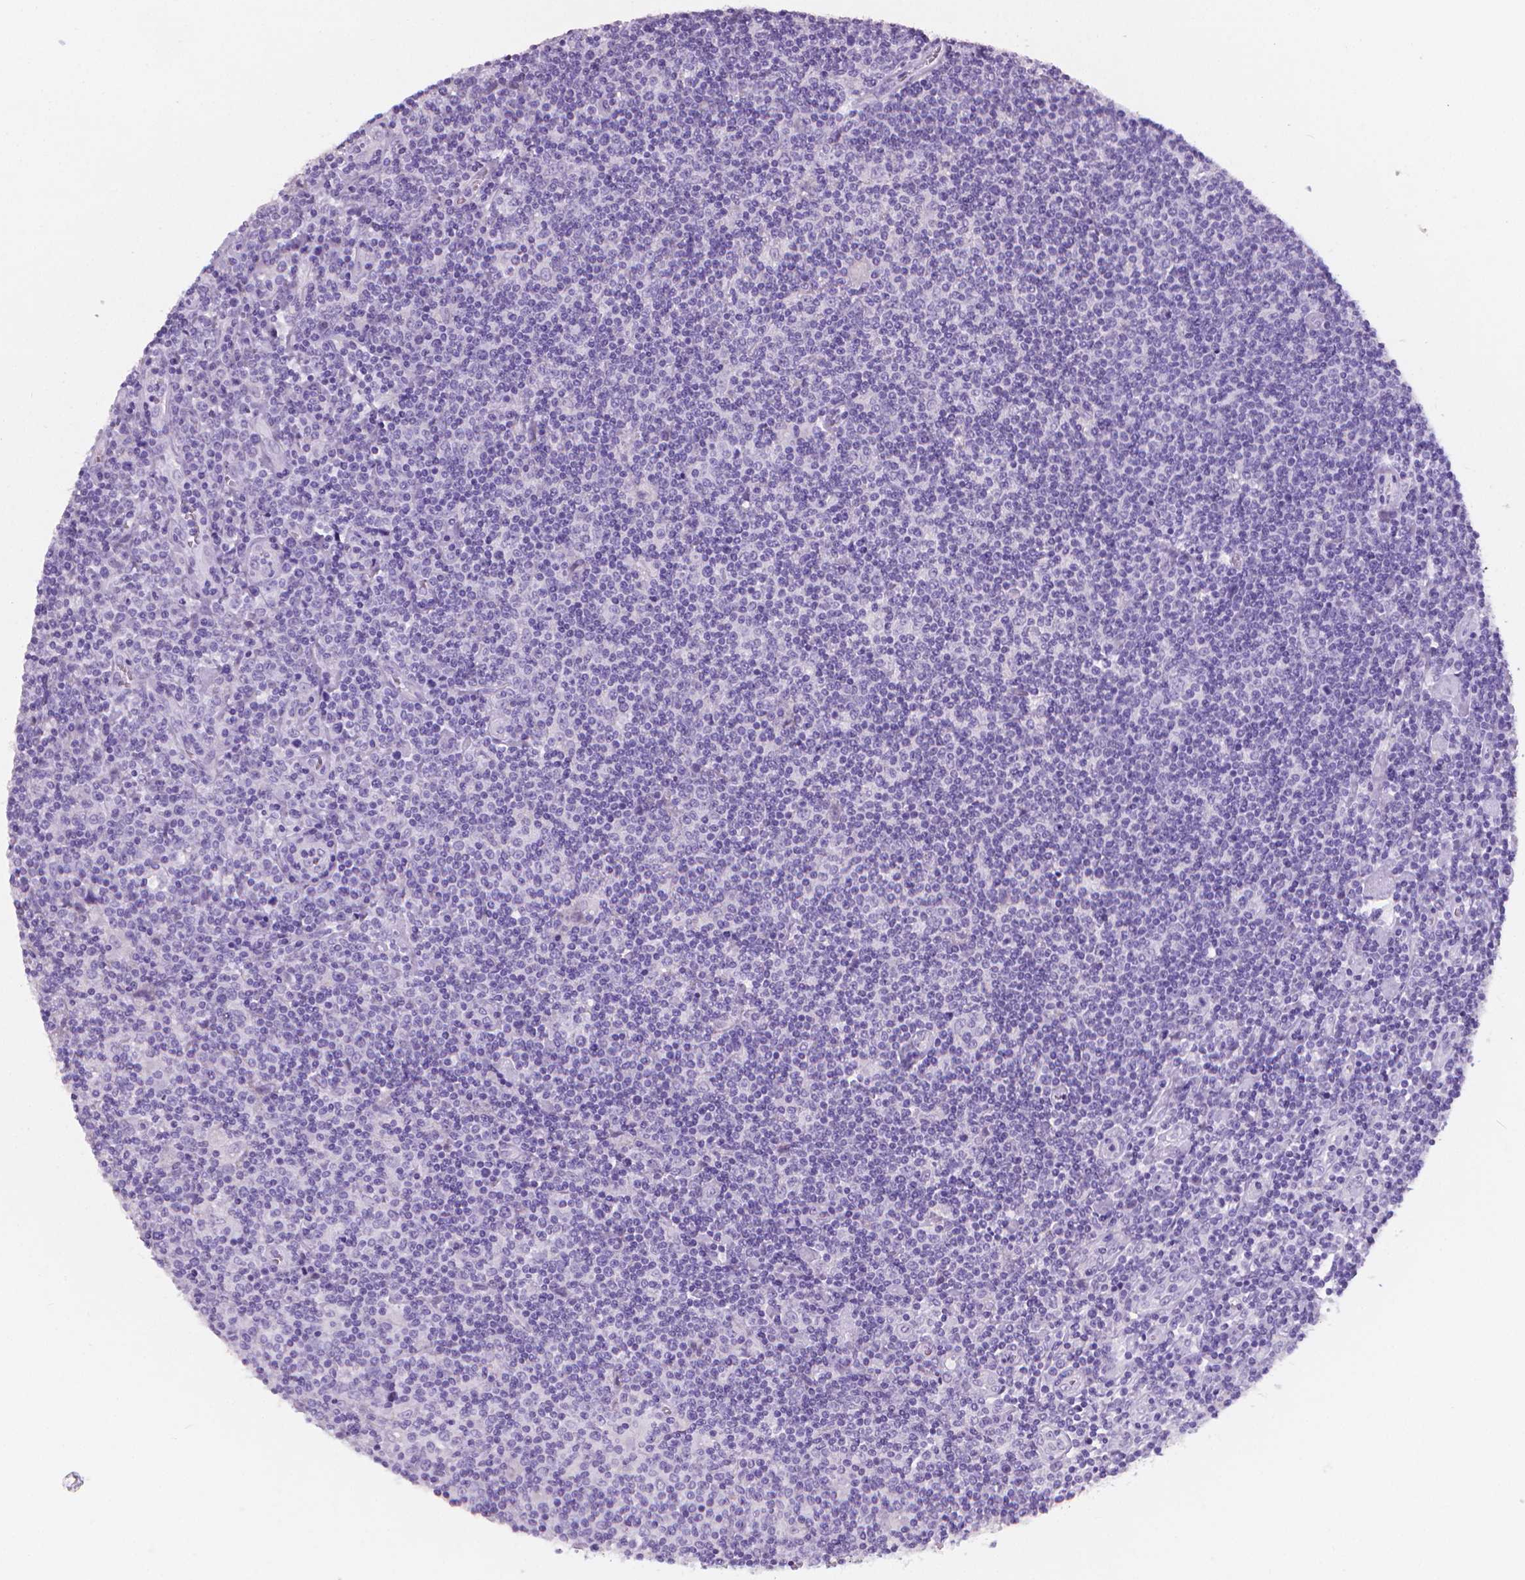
{"staining": {"intensity": "negative", "quantity": "none", "location": "none"}, "tissue": "lymphoma", "cell_type": "Tumor cells", "image_type": "cancer", "snomed": [{"axis": "morphology", "description": "Hodgkin's disease, NOS"}, {"axis": "topography", "description": "Lymph node"}], "caption": "The immunohistochemistry photomicrograph has no significant positivity in tumor cells of Hodgkin's disease tissue. (Stains: DAB immunohistochemistry with hematoxylin counter stain, Microscopy: brightfield microscopy at high magnification).", "gene": "XPNPEP2", "patient": {"sex": "male", "age": 40}}